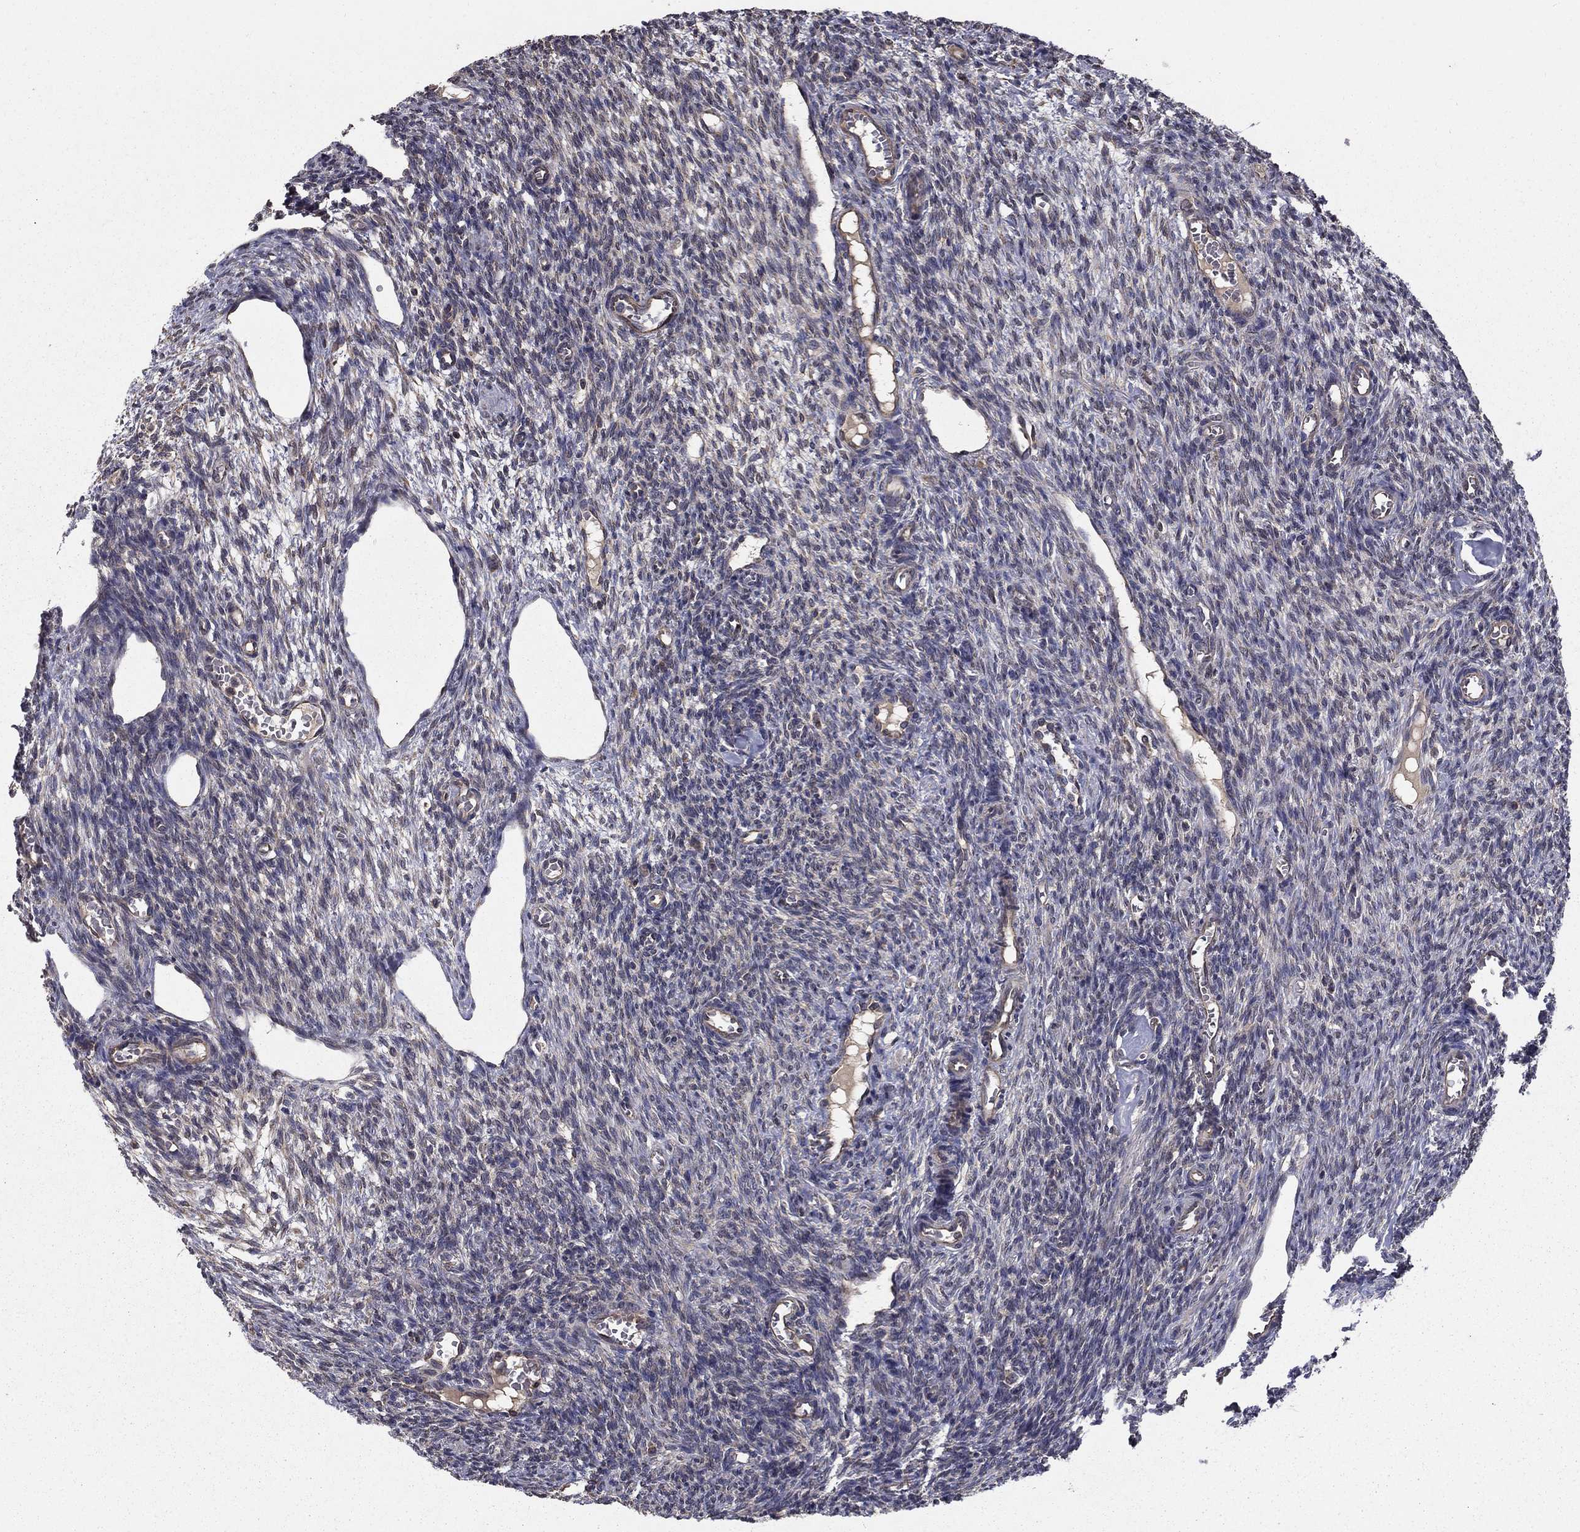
{"staining": {"intensity": "moderate", "quantity": ">75%", "location": "cytoplasmic/membranous"}, "tissue": "ovary", "cell_type": "Follicle cells", "image_type": "normal", "snomed": [{"axis": "morphology", "description": "Normal tissue, NOS"}, {"axis": "topography", "description": "Ovary"}], "caption": "A high-resolution micrograph shows immunohistochemistry staining of normal ovary, which shows moderate cytoplasmic/membranous expression in about >75% of follicle cells. The protein of interest is shown in brown color, while the nuclei are stained blue.", "gene": "SLC2A13", "patient": {"sex": "female", "age": 27}}